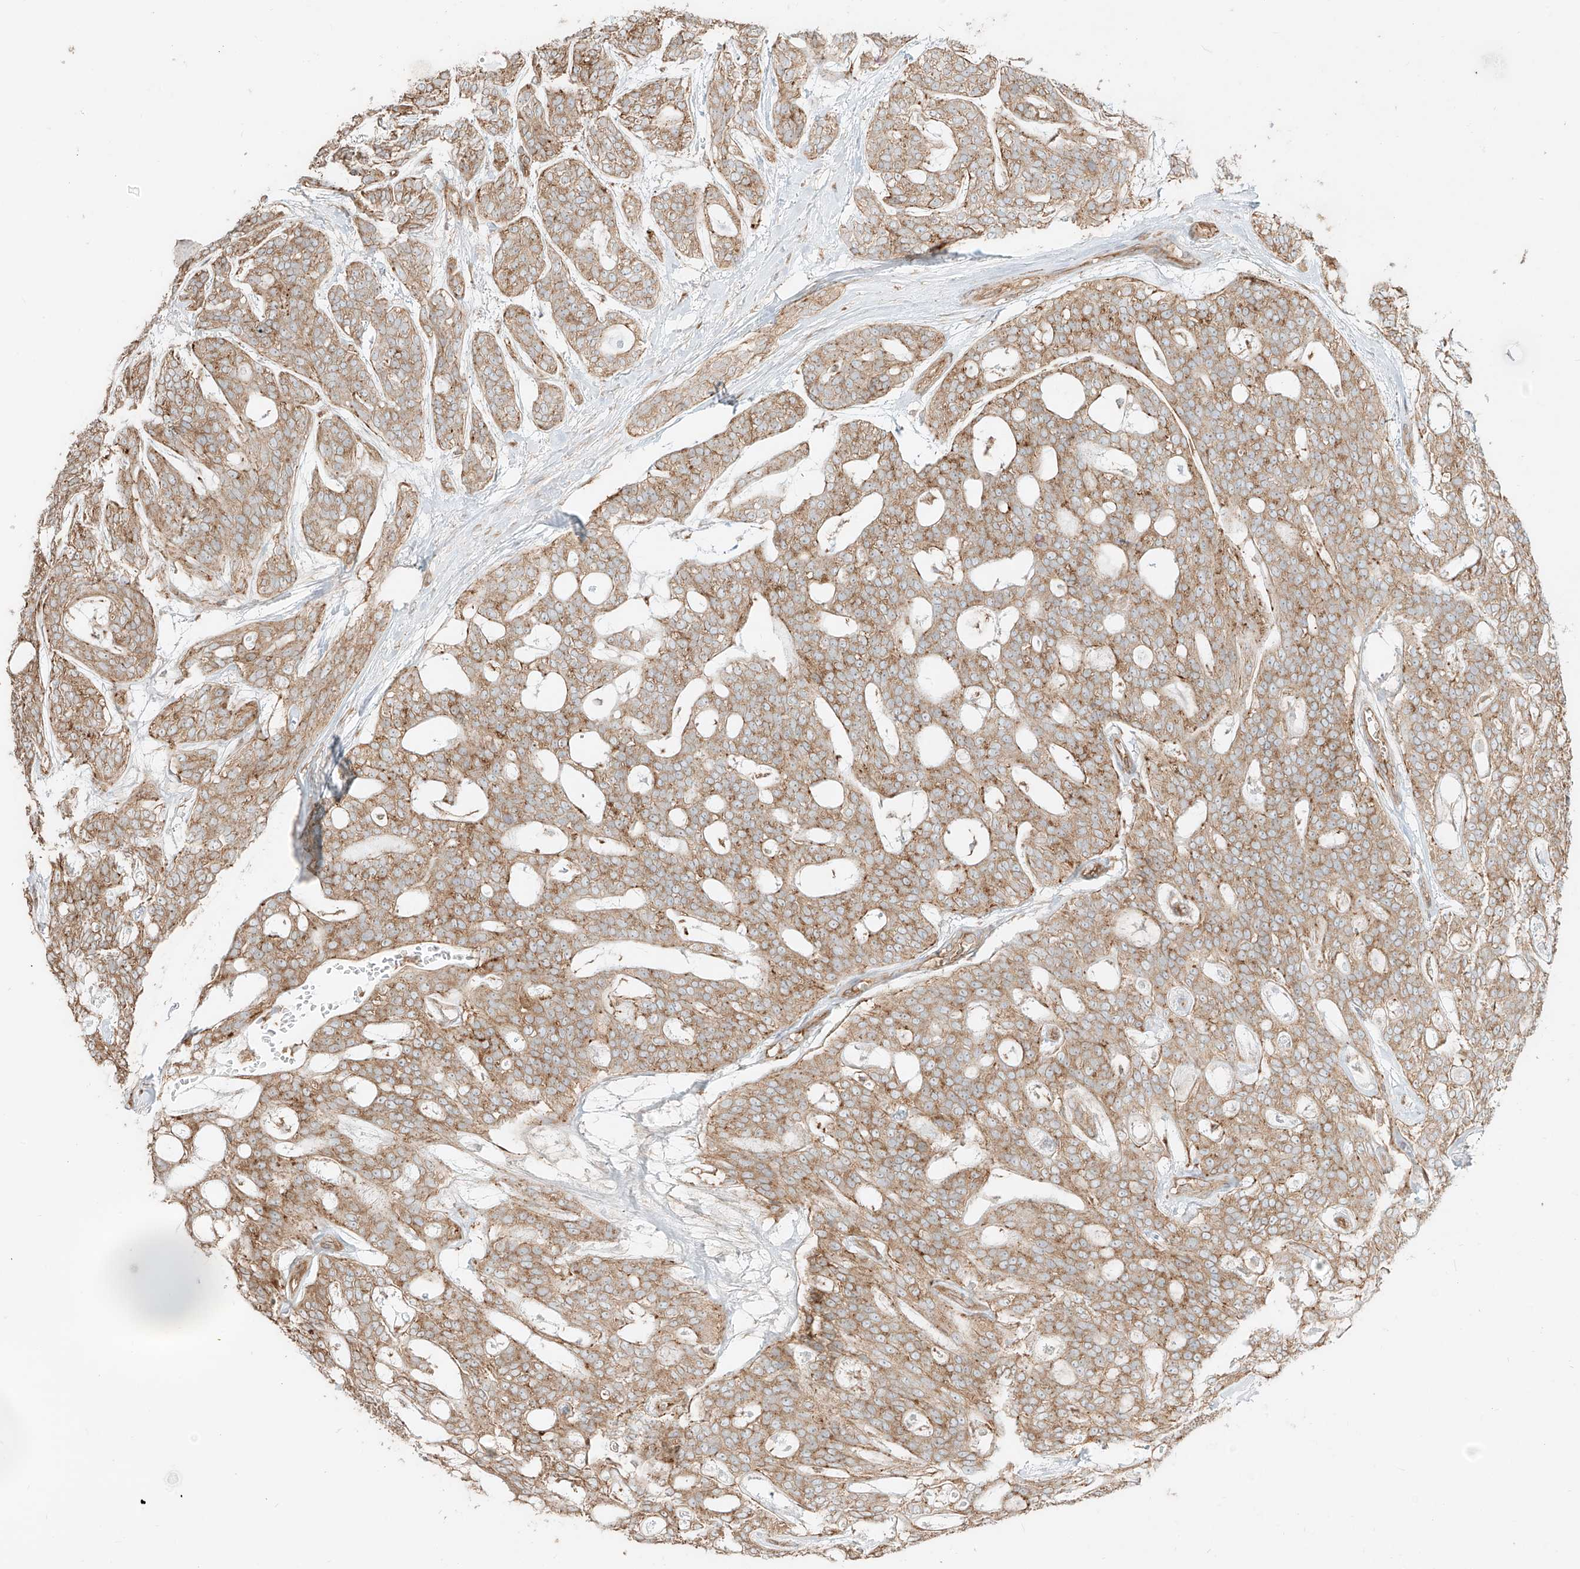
{"staining": {"intensity": "moderate", "quantity": ">75%", "location": "cytoplasmic/membranous"}, "tissue": "head and neck cancer", "cell_type": "Tumor cells", "image_type": "cancer", "snomed": [{"axis": "morphology", "description": "Adenocarcinoma, NOS"}, {"axis": "topography", "description": "Head-Neck"}], "caption": "This photomicrograph reveals immunohistochemistry staining of head and neck cancer (adenocarcinoma), with medium moderate cytoplasmic/membranous expression in approximately >75% of tumor cells.", "gene": "CCDC115", "patient": {"sex": "male", "age": 66}}